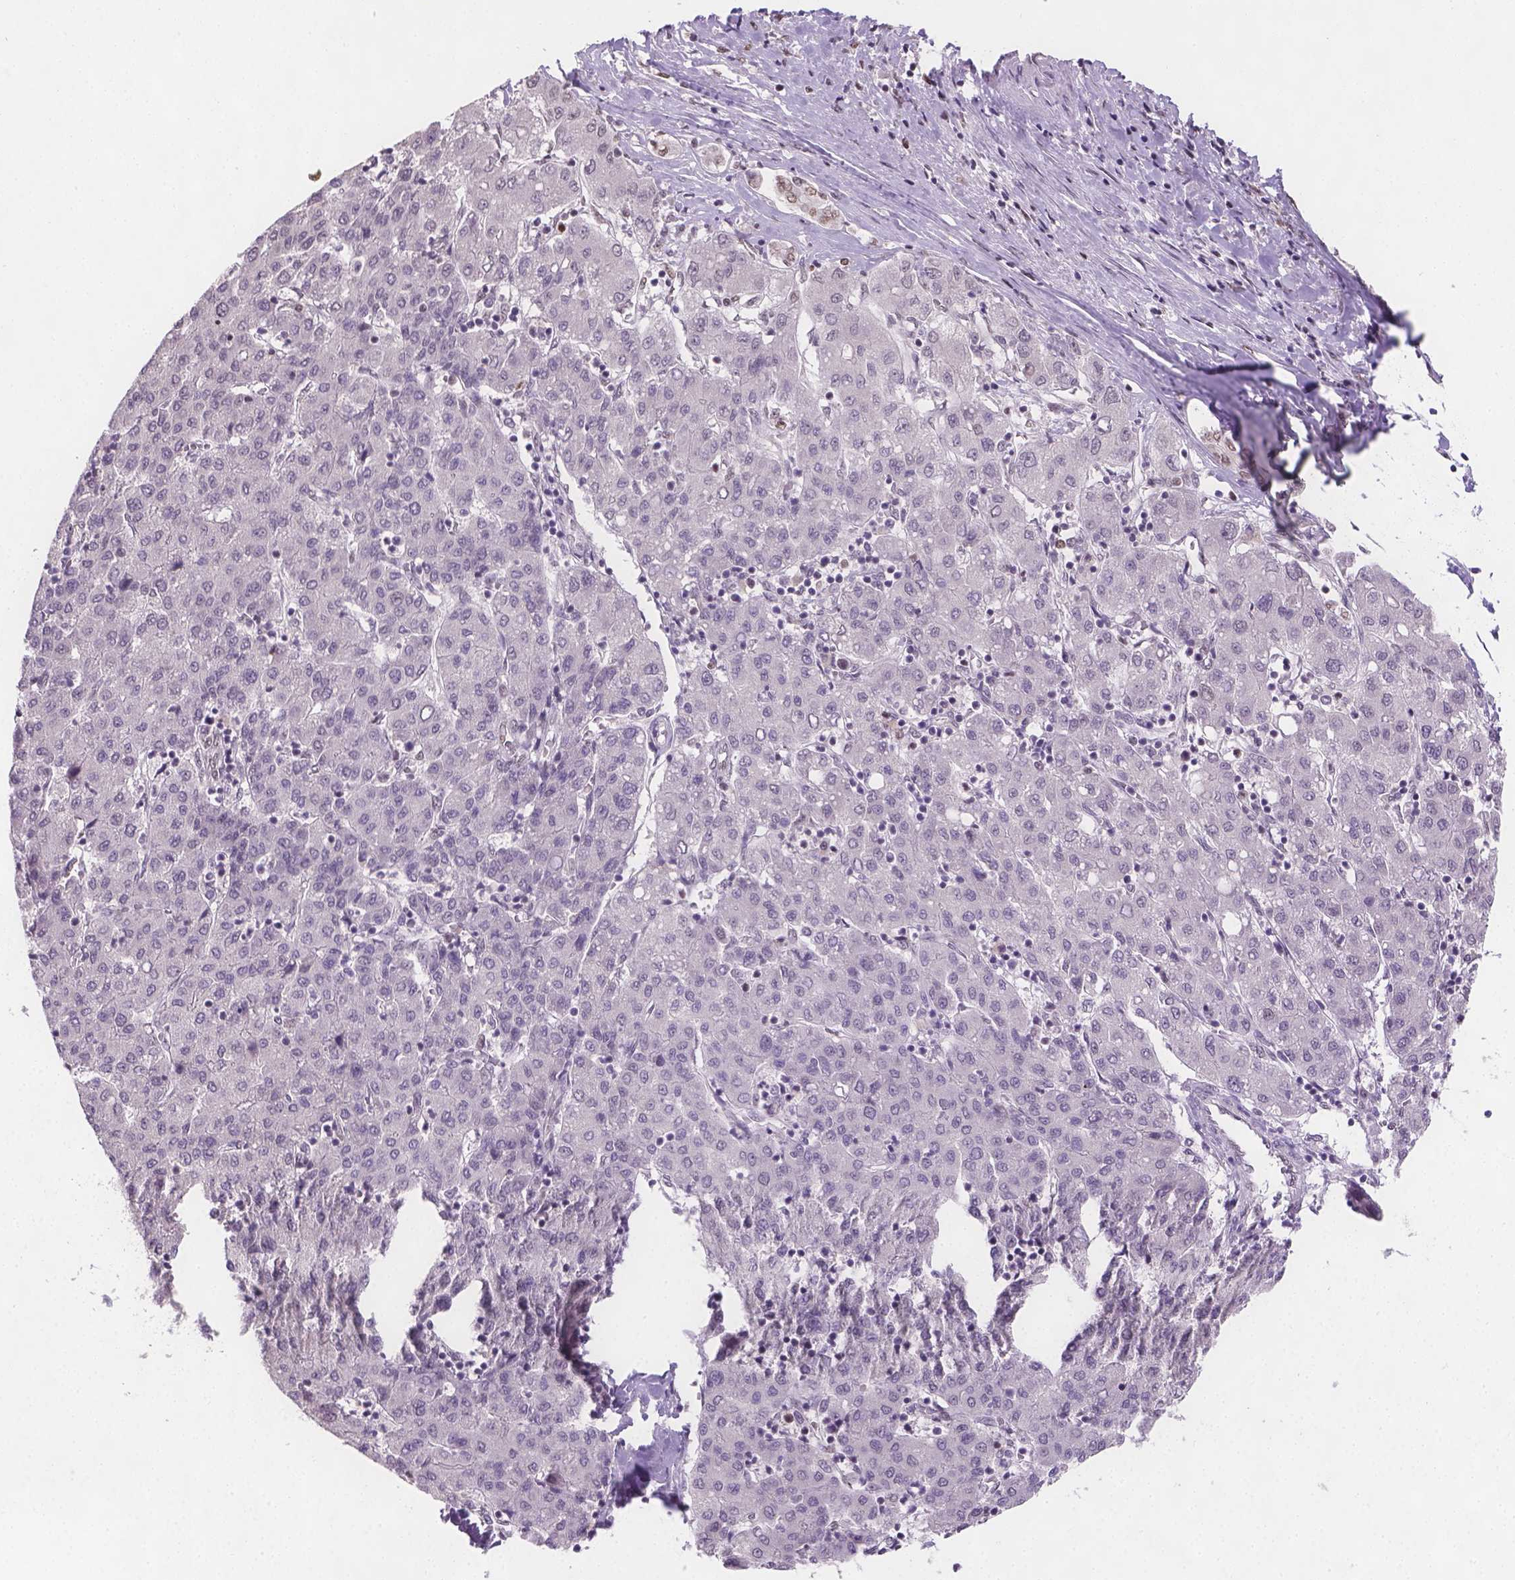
{"staining": {"intensity": "negative", "quantity": "none", "location": "none"}, "tissue": "liver cancer", "cell_type": "Tumor cells", "image_type": "cancer", "snomed": [{"axis": "morphology", "description": "Carcinoma, Hepatocellular, NOS"}, {"axis": "topography", "description": "Liver"}], "caption": "Photomicrograph shows no significant protein staining in tumor cells of liver cancer.", "gene": "FANCE", "patient": {"sex": "male", "age": 65}}